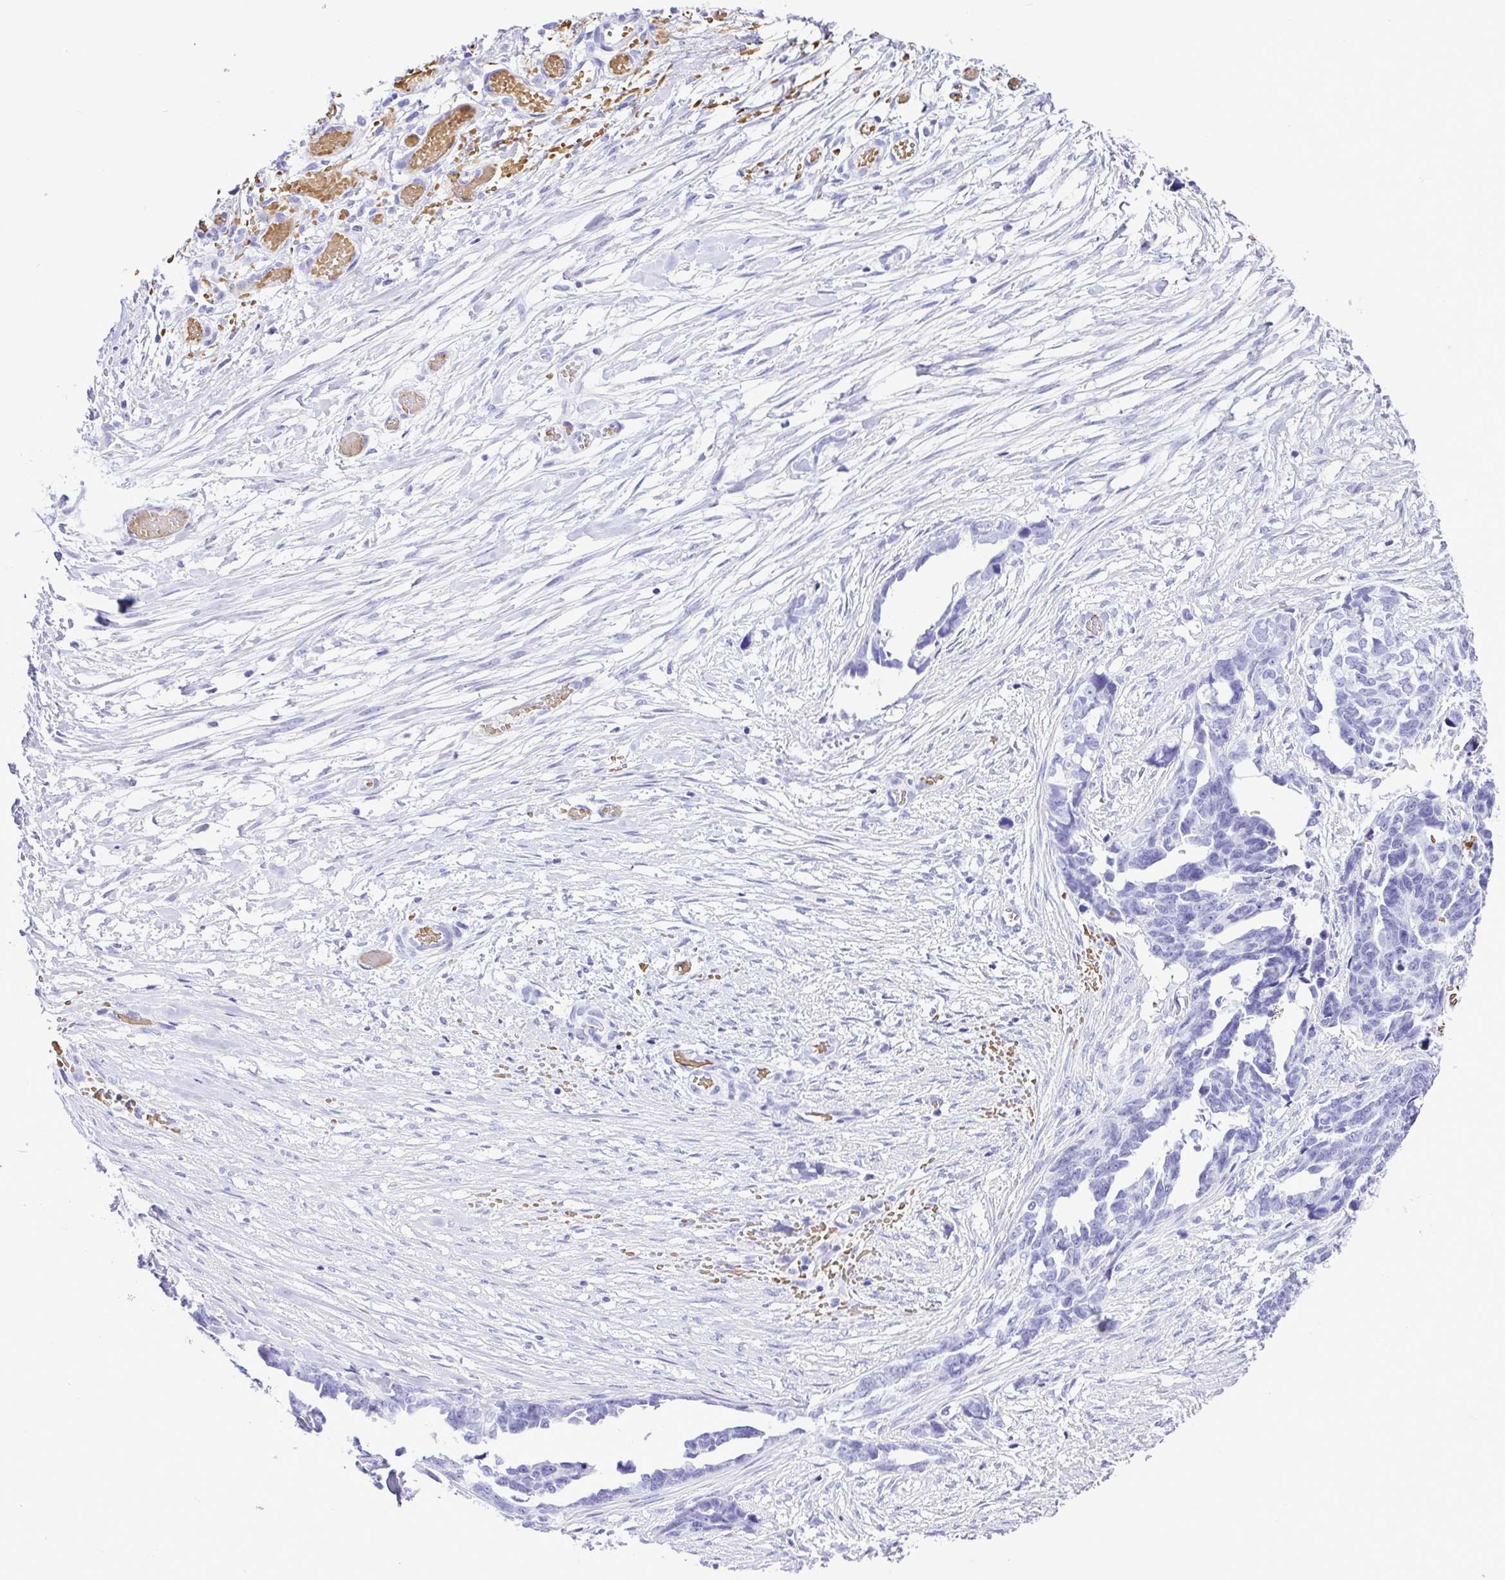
{"staining": {"intensity": "negative", "quantity": "none", "location": "none"}, "tissue": "ovarian cancer", "cell_type": "Tumor cells", "image_type": "cancer", "snomed": [{"axis": "morphology", "description": "Cystadenocarcinoma, serous, NOS"}, {"axis": "topography", "description": "Ovary"}], "caption": "High magnification brightfield microscopy of serous cystadenocarcinoma (ovarian) stained with DAB (brown) and counterstained with hematoxylin (blue): tumor cells show no significant staining. (Brightfield microscopy of DAB IHC at high magnification).", "gene": "SYT1", "patient": {"sex": "female", "age": 69}}